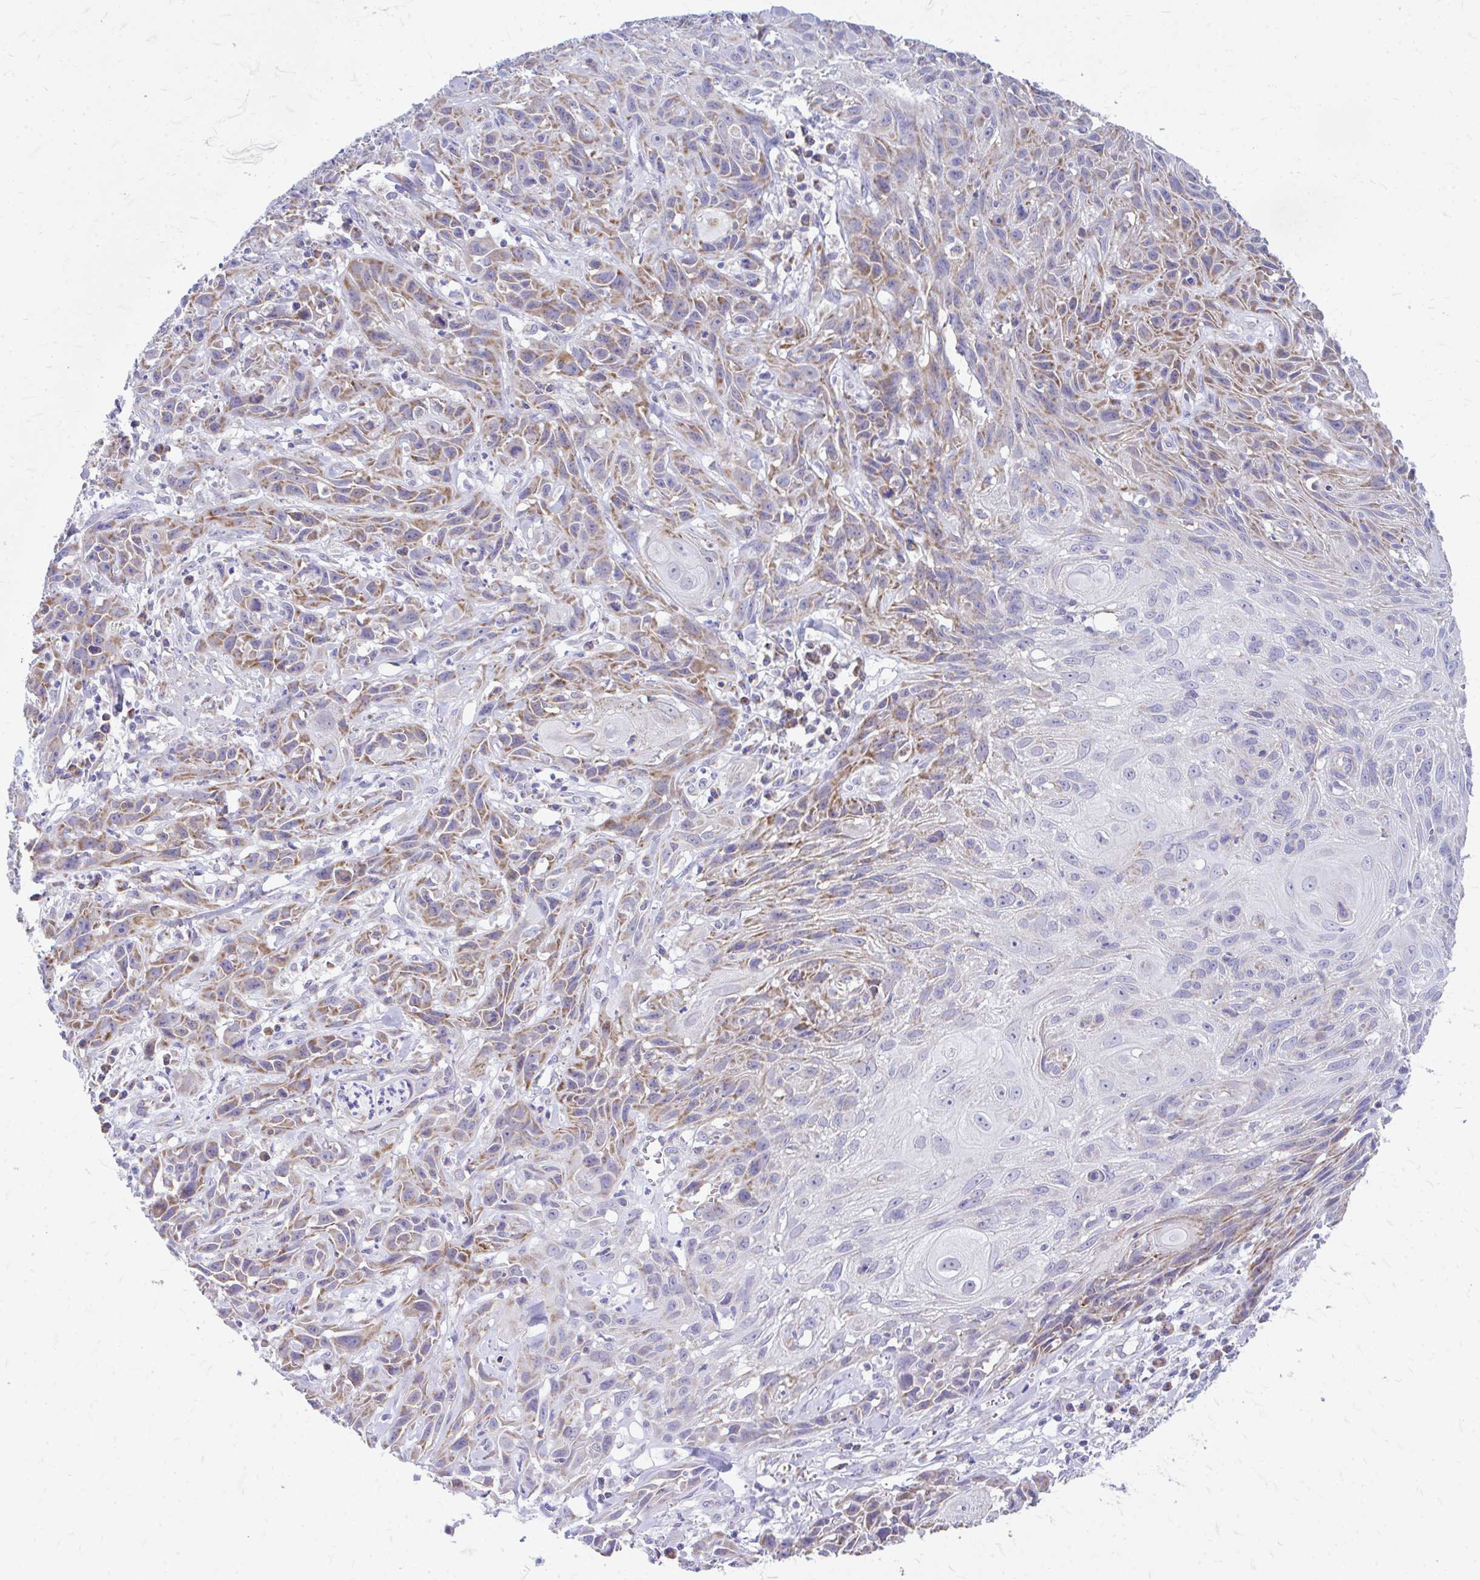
{"staining": {"intensity": "moderate", "quantity": "25%-75%", "location": "cytoplasmic/membranous"}, "tissue": "skin cancer", "cell_type": "Tumor cells", "image_type": "cancer", "snomed": [{"axis": "morphology", "description": "Squamous cell carcinoma, NOS"}, {"axis": "topography", "description": "Skin"}, {"axis": "topography", "description": "Vulva"}], "caption": "Immunohistochemistry (IHC) of human skin cancer (squamous cell carcinoma) displays medium levels of moderate cytoplasmic/membranous staining in approximately 25%-75% of tumor cells.", "gene": "MRPL19", "patient": {"sex": "female", "age": 83}}